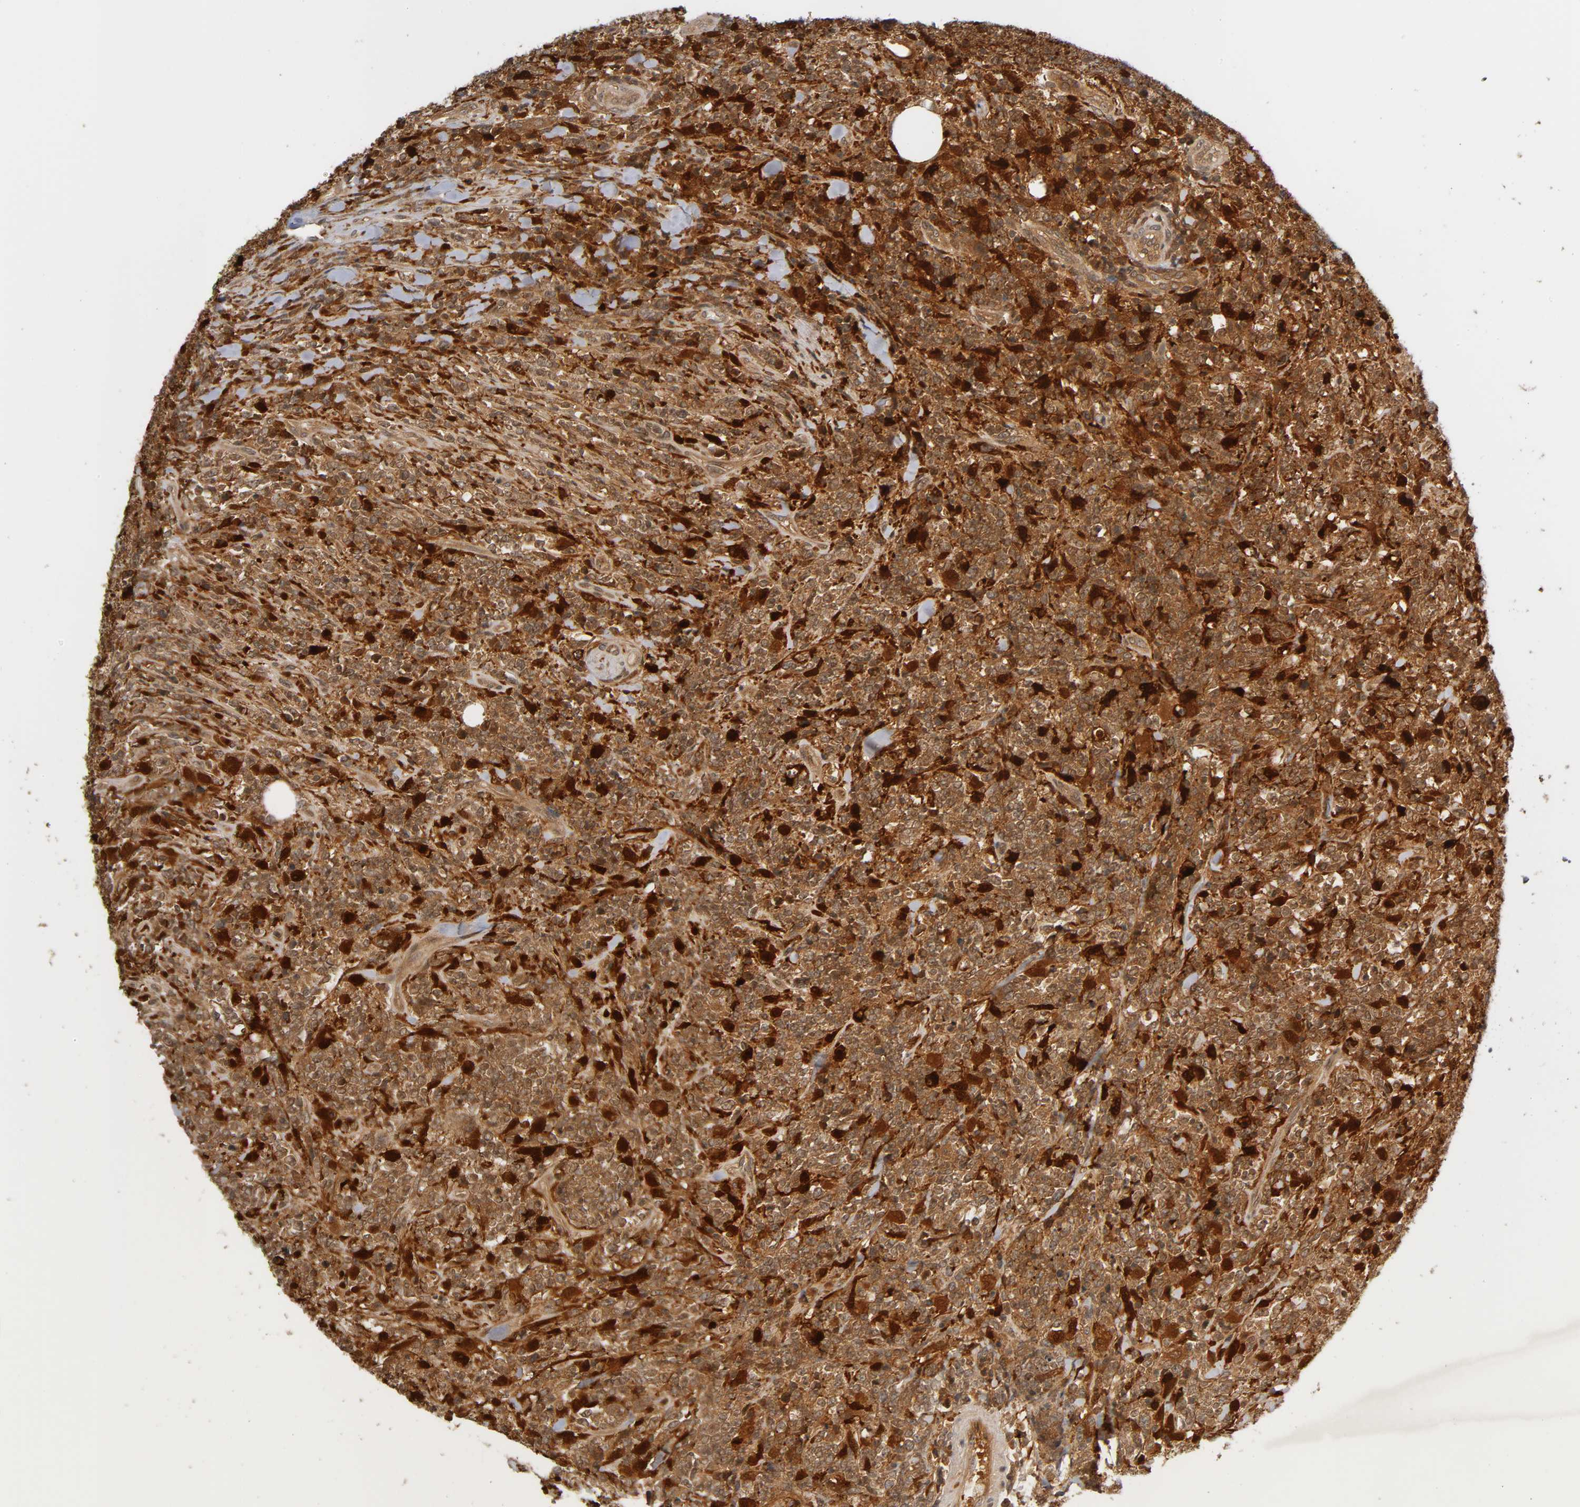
{"staining": {"intensity": "moderate", "quantity": ">75%", "location": "cytoplasmic/membranous,nuclear"}, "tissue": "lymphoma", "cell_type": "Tumor cells", "image_type": "cancer", "snomed": [{"axis": "morphology", "description": "Malignant lymphoma, non-Hodgkin's type, High grade"}, {"axis": "topography", "description": "Soft tissue"}], "caption": "Immunohistochemistry (IHC) of human lymphoma exhibits medium levels of moderate cytoplasmic/membranous and nuclear expression in about >75% of tumor cells. (DAB IHC, brown staining for protein, blue staining for nuclei).", "gene": "IL18", "patient": {"sex": "male", "age": 18}}